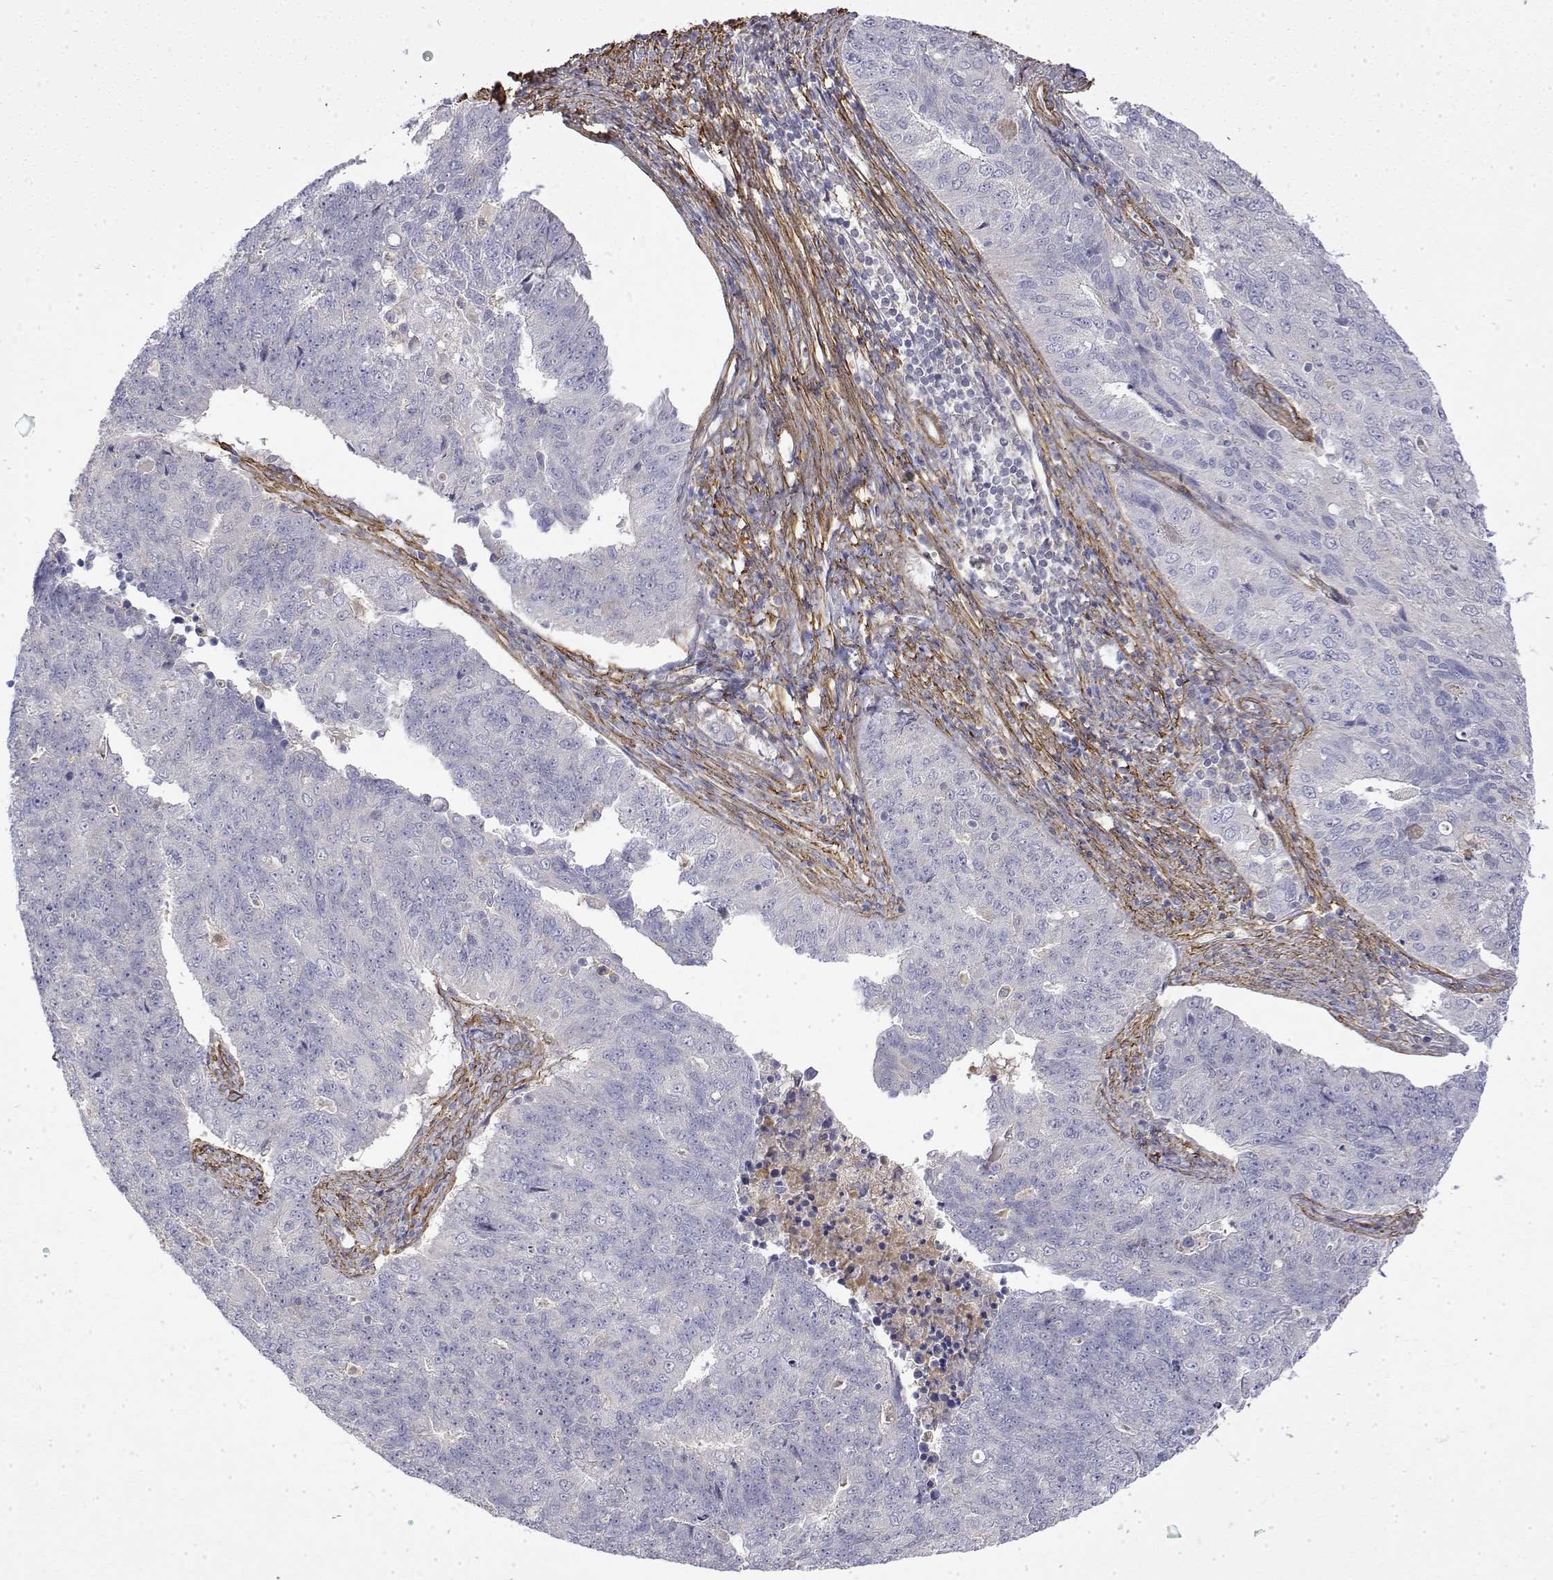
{"staining": {"intensity": "negative", "quantity": "none", "location": "none"}, "tissue": "endometrial cancer", "cell_type": "Tumor cells", "image_type": "cancer", "snomed": [{"axis": "morphology", "description": "Adenocarcinoma, NOS"}, {"axis": "topography", "description": "Endometrium"}], "caption": "Immunohistochemistry of human endometrial adenocarcinoma displays no expression in tumor cells.", "gene": "SOWAHD", "patient": {"sex": "female", "age": 43}}